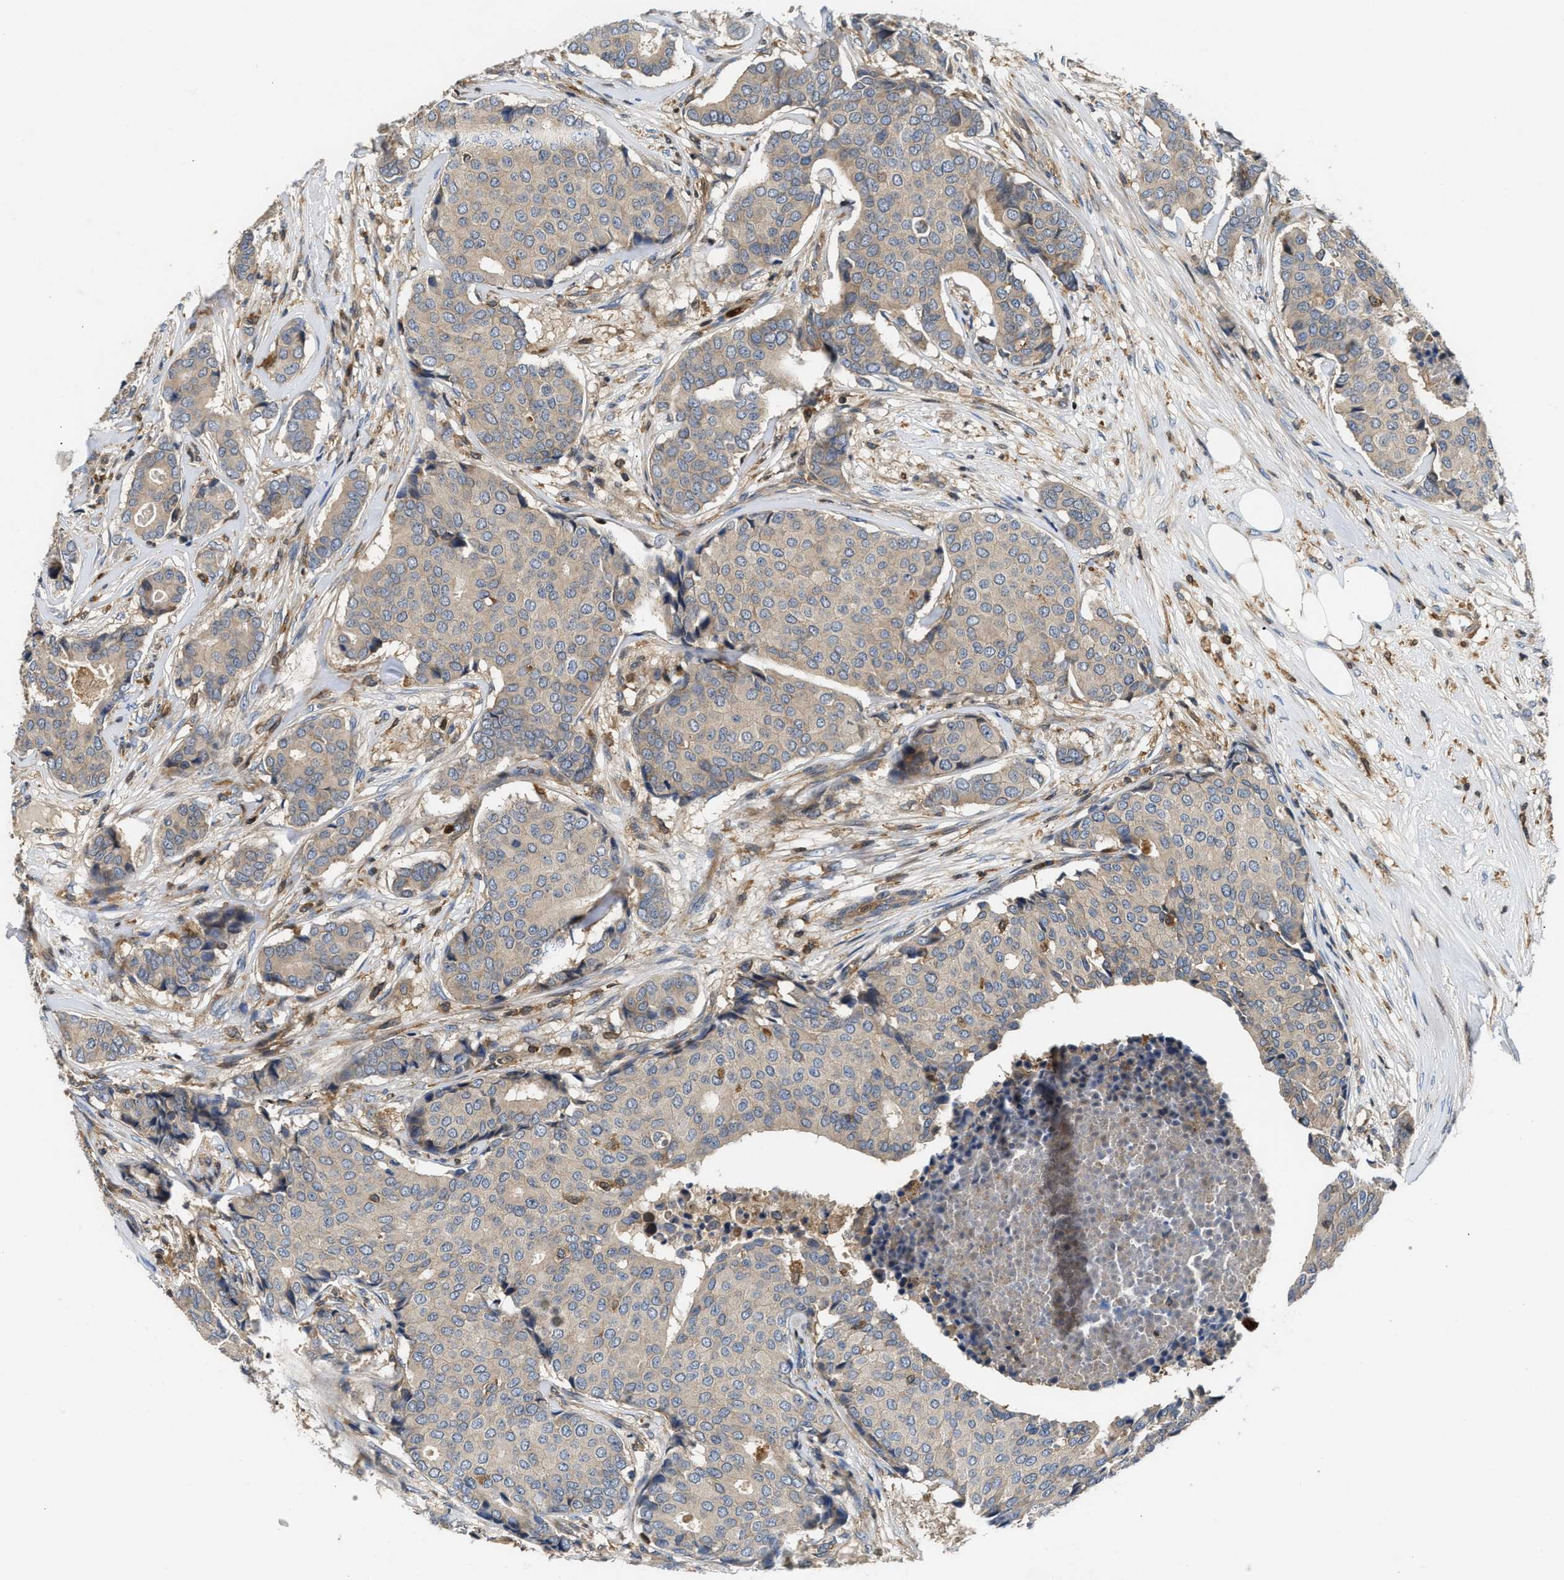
{"staining": {"intensity": "weak", "quantity": "25%-75%", "location": "cytoplasmic/membranous"}, "tissue": "breast cancer", "cell_type": "Tumor cells", "image_type": "cancer", "snomed": [{"axis": "morphology", "description": "Duct carcinoma"}, {"axis": "topography", "description": "Breast"}], "caption": "Immunohistochemical staining of invasive ductal carcinoma (breast) displays low levels of weak cytoplasmic/membranous expression in approximately 25%-75% of tumor cells.", "gene": "OSTF1", "patient": {"sex": "female", "age": 75}}